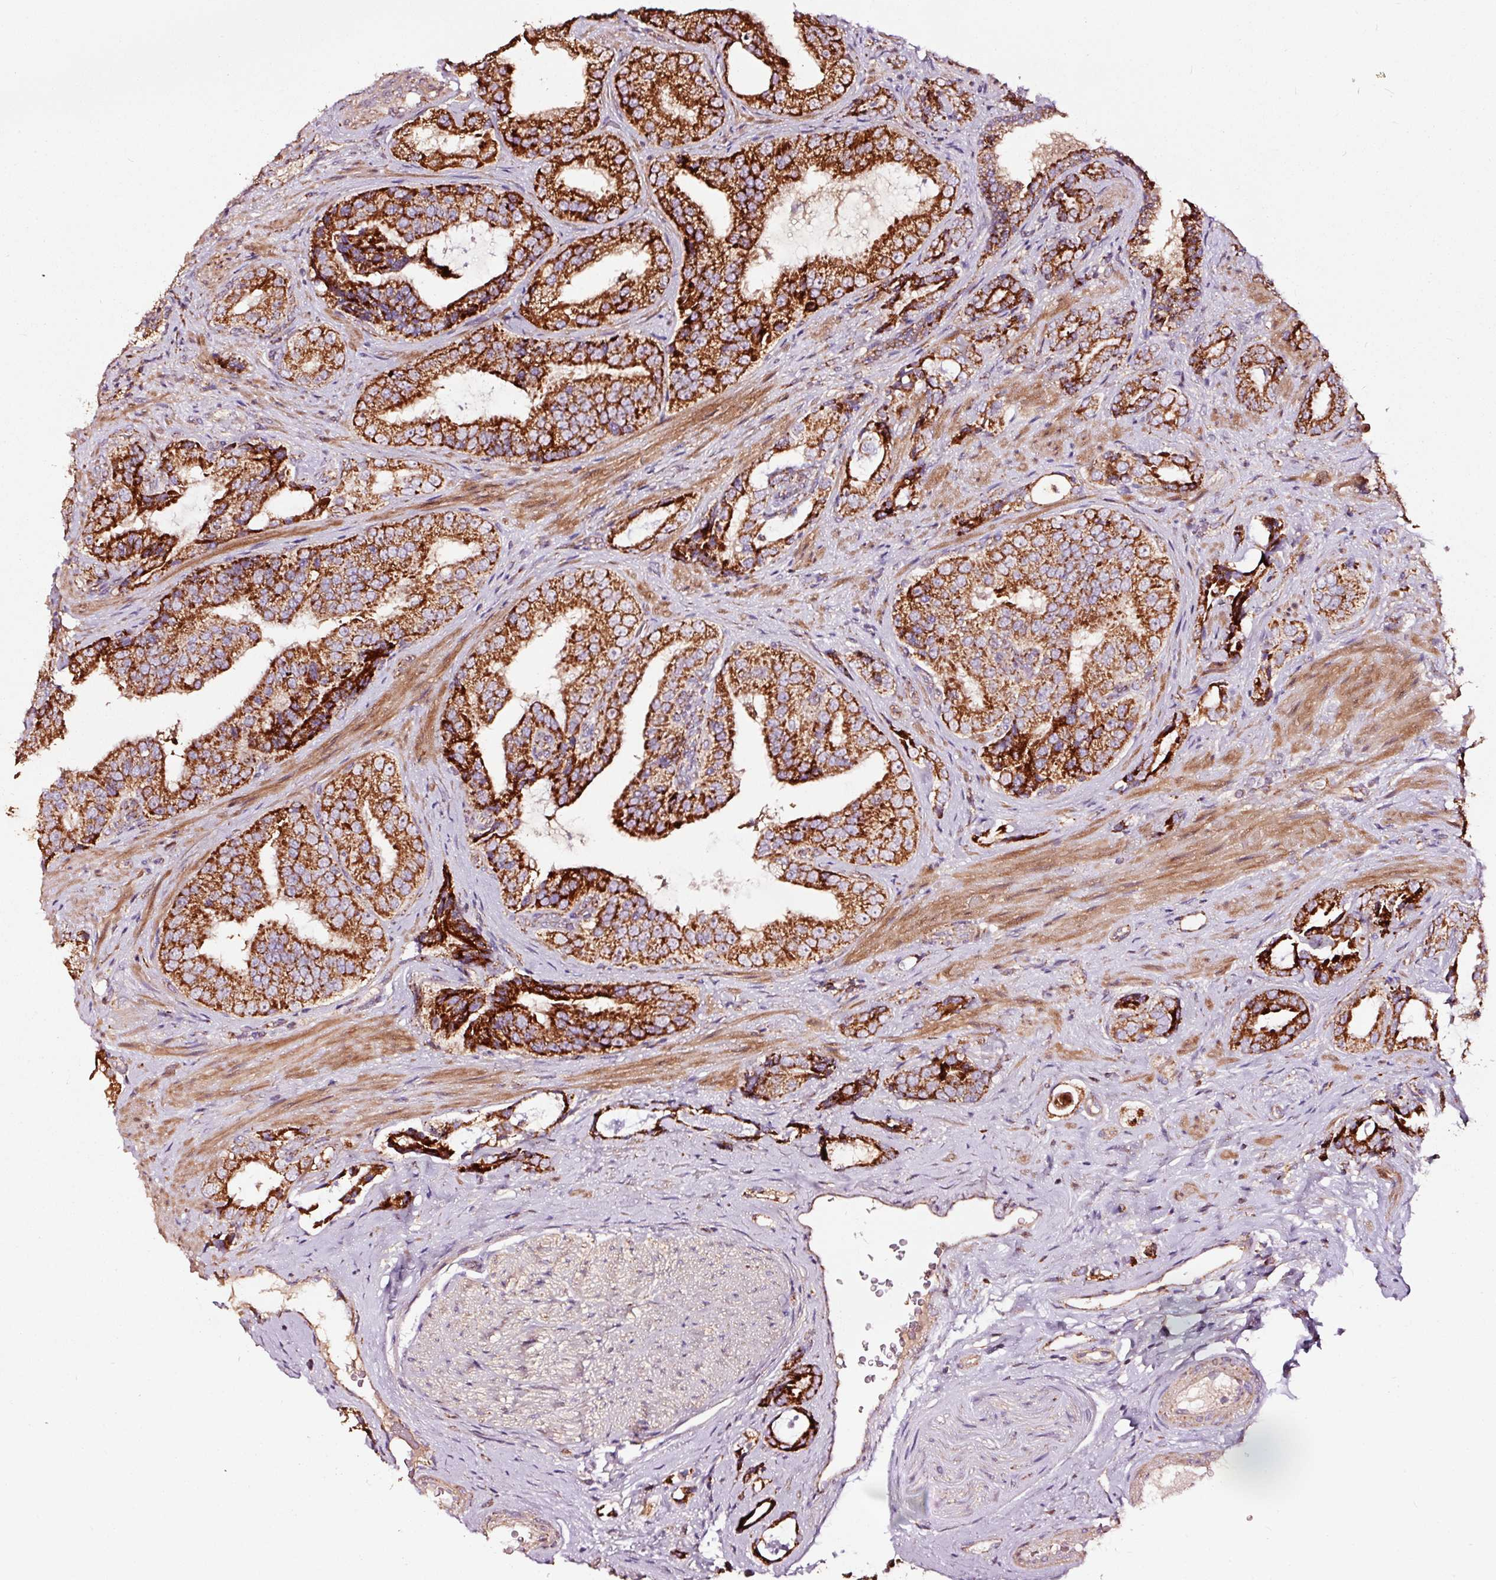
{"staining": {"intensity": "strong", "quantity": ">75%", "location": "cytoplasmic/membranous"}, "tissue": "prostate cancer", "cell_type": "Tumor cells", "image_type": "cancer", "snomed": [{"axis": "morphology", "description": "Adenocarcinoma, High grade"}, {"axis": "topography", "description": "Prostate"}], "caption": "A brown stain shows strong cytoplasmic/membranous staining of a protein in human prostate cancer tumor cells.", "gene": "TPM1", "patient": {"sex": "male", "age": 71}}